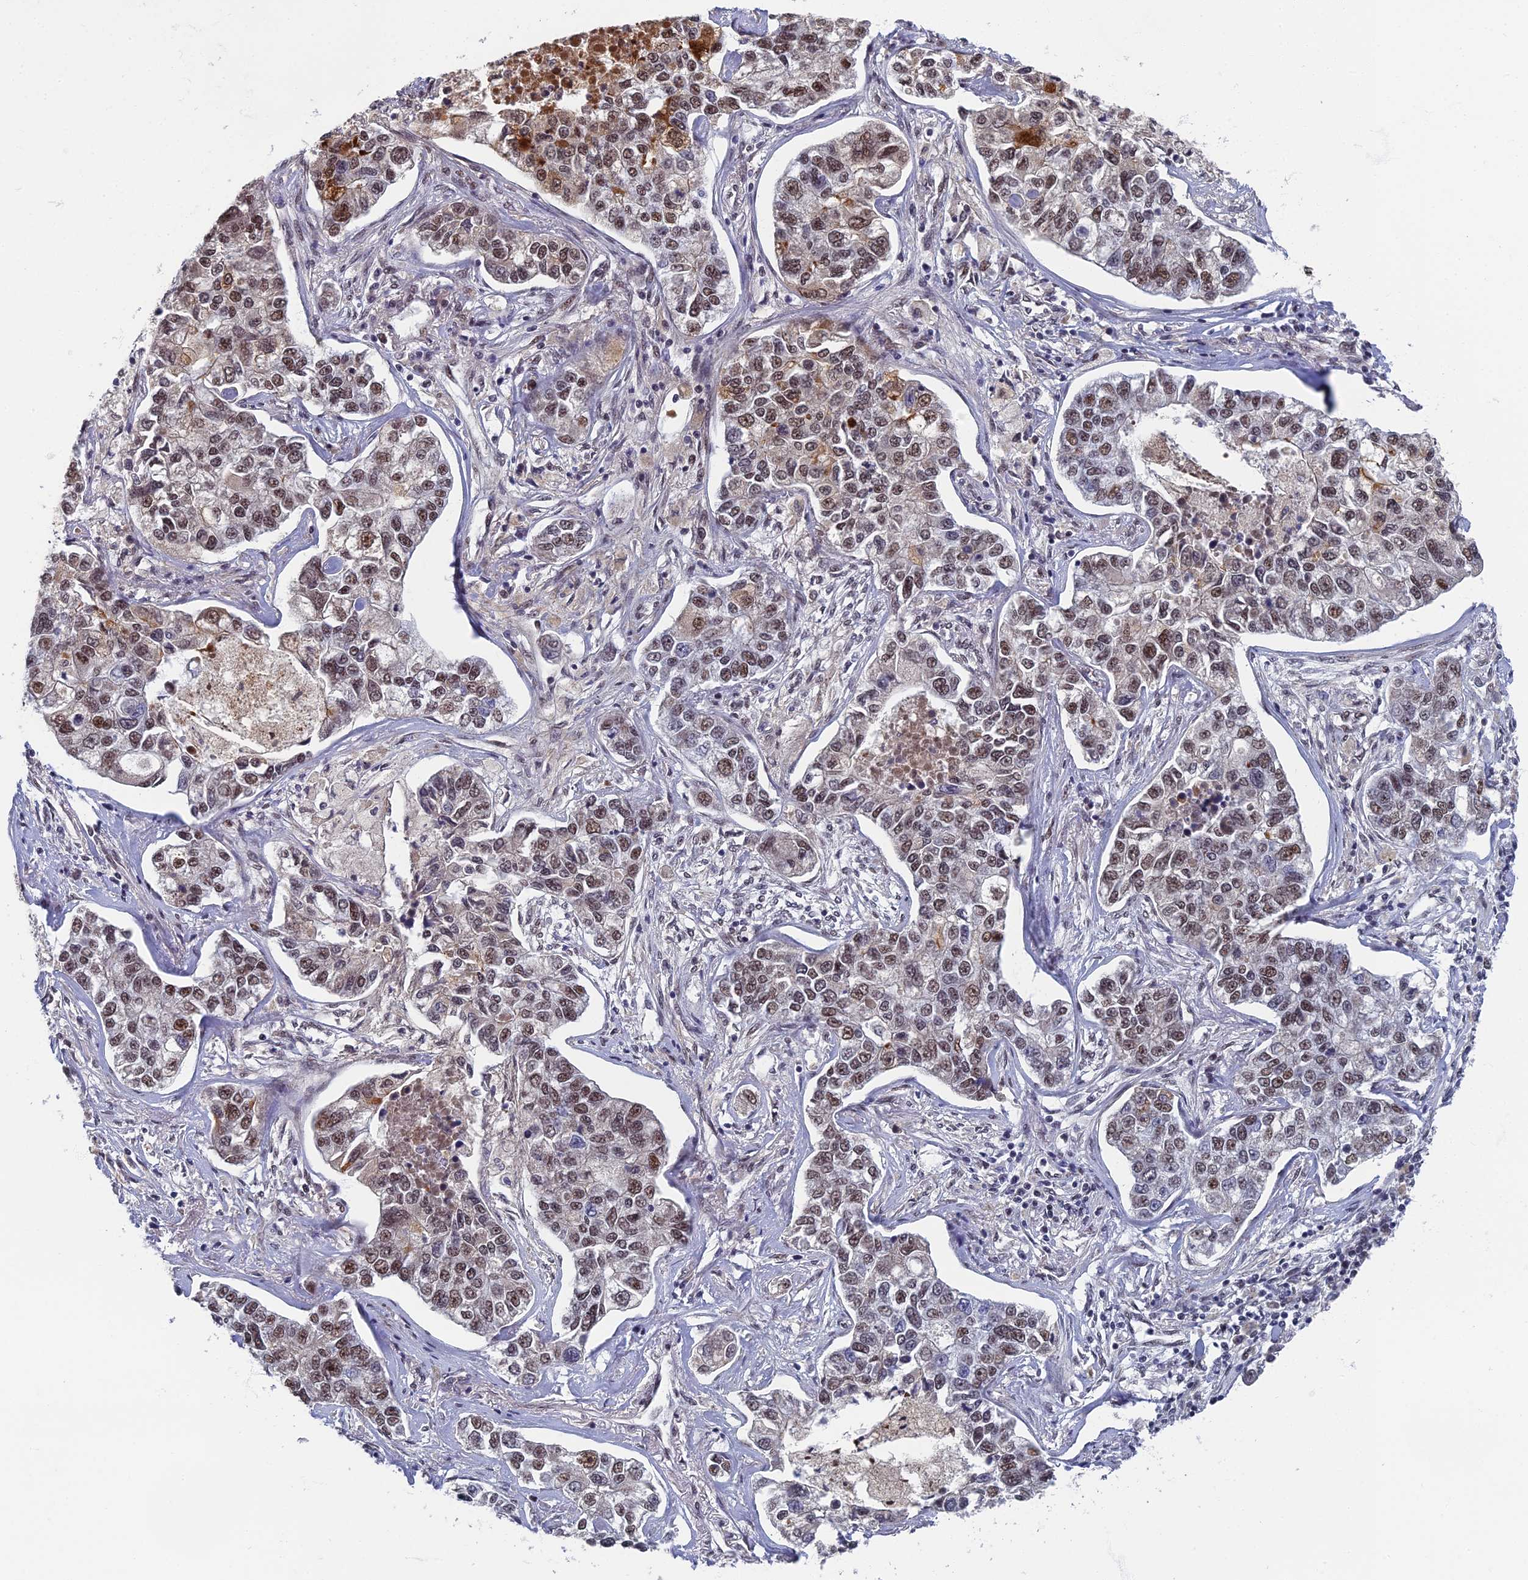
{"staining": {"intensity": "weak", "quantity": "25%-75%", "location": "nuclear"}, "tissue": "lung cancer", "cell_type": "Tumor cells", "image_type": "cancer", "snomed": [{"axis": "morphology", "description": "Adenocarcinoma, NOS"}, {"axis": "topography", "description": "Lung"}], "caption": "DAB immunohistochemical staining of human lung cancer (adenocarcinoma) exhibits weak nuclear protein positivity in about 25%-75% of tumor cells. The staining was performed using DAB (3,3'-diaminobenzidine), with brown indicating positive protein expression. Nuclei are stained blue with hematoxylin.", "gene": "TAF13", "patient": {"sex": "male", "age": 49}}